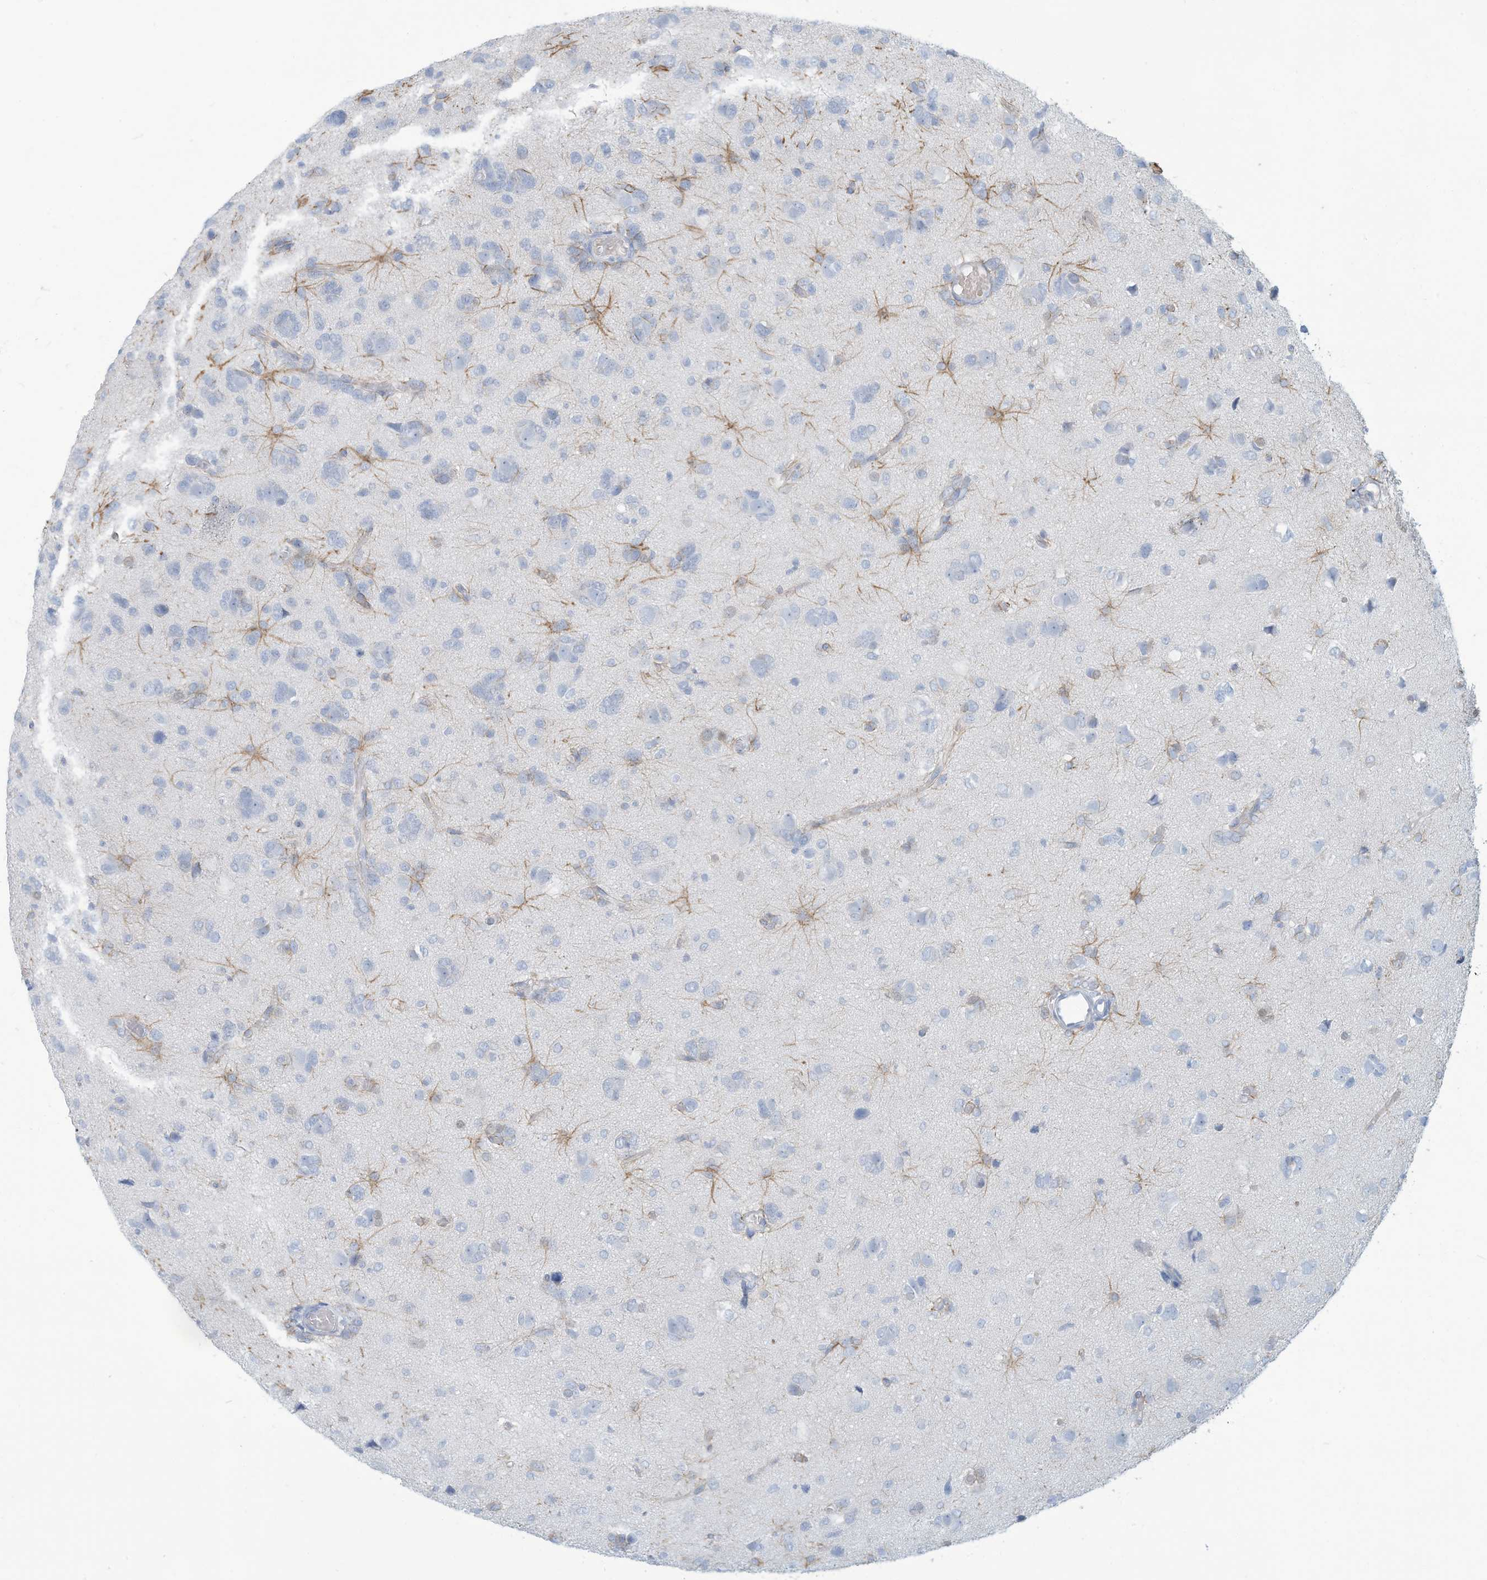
{"staining": {"intensity": "negative", "quantity": "none", "location": "none"}, "tissue": "glioma", "cell_type": "Tumor cells", "image_type": "cancer", "snomed": [{"axis": "morphology", "description": "Glioma, malignant, High grade"}, {"axis": "topography", "description": "Brain"}], "caption": "The photomicrograph demonstrates no significant expression in tumor cells of glioma.", "gene": "ERI2", "patient": {"sex": "female", "age": 59}}